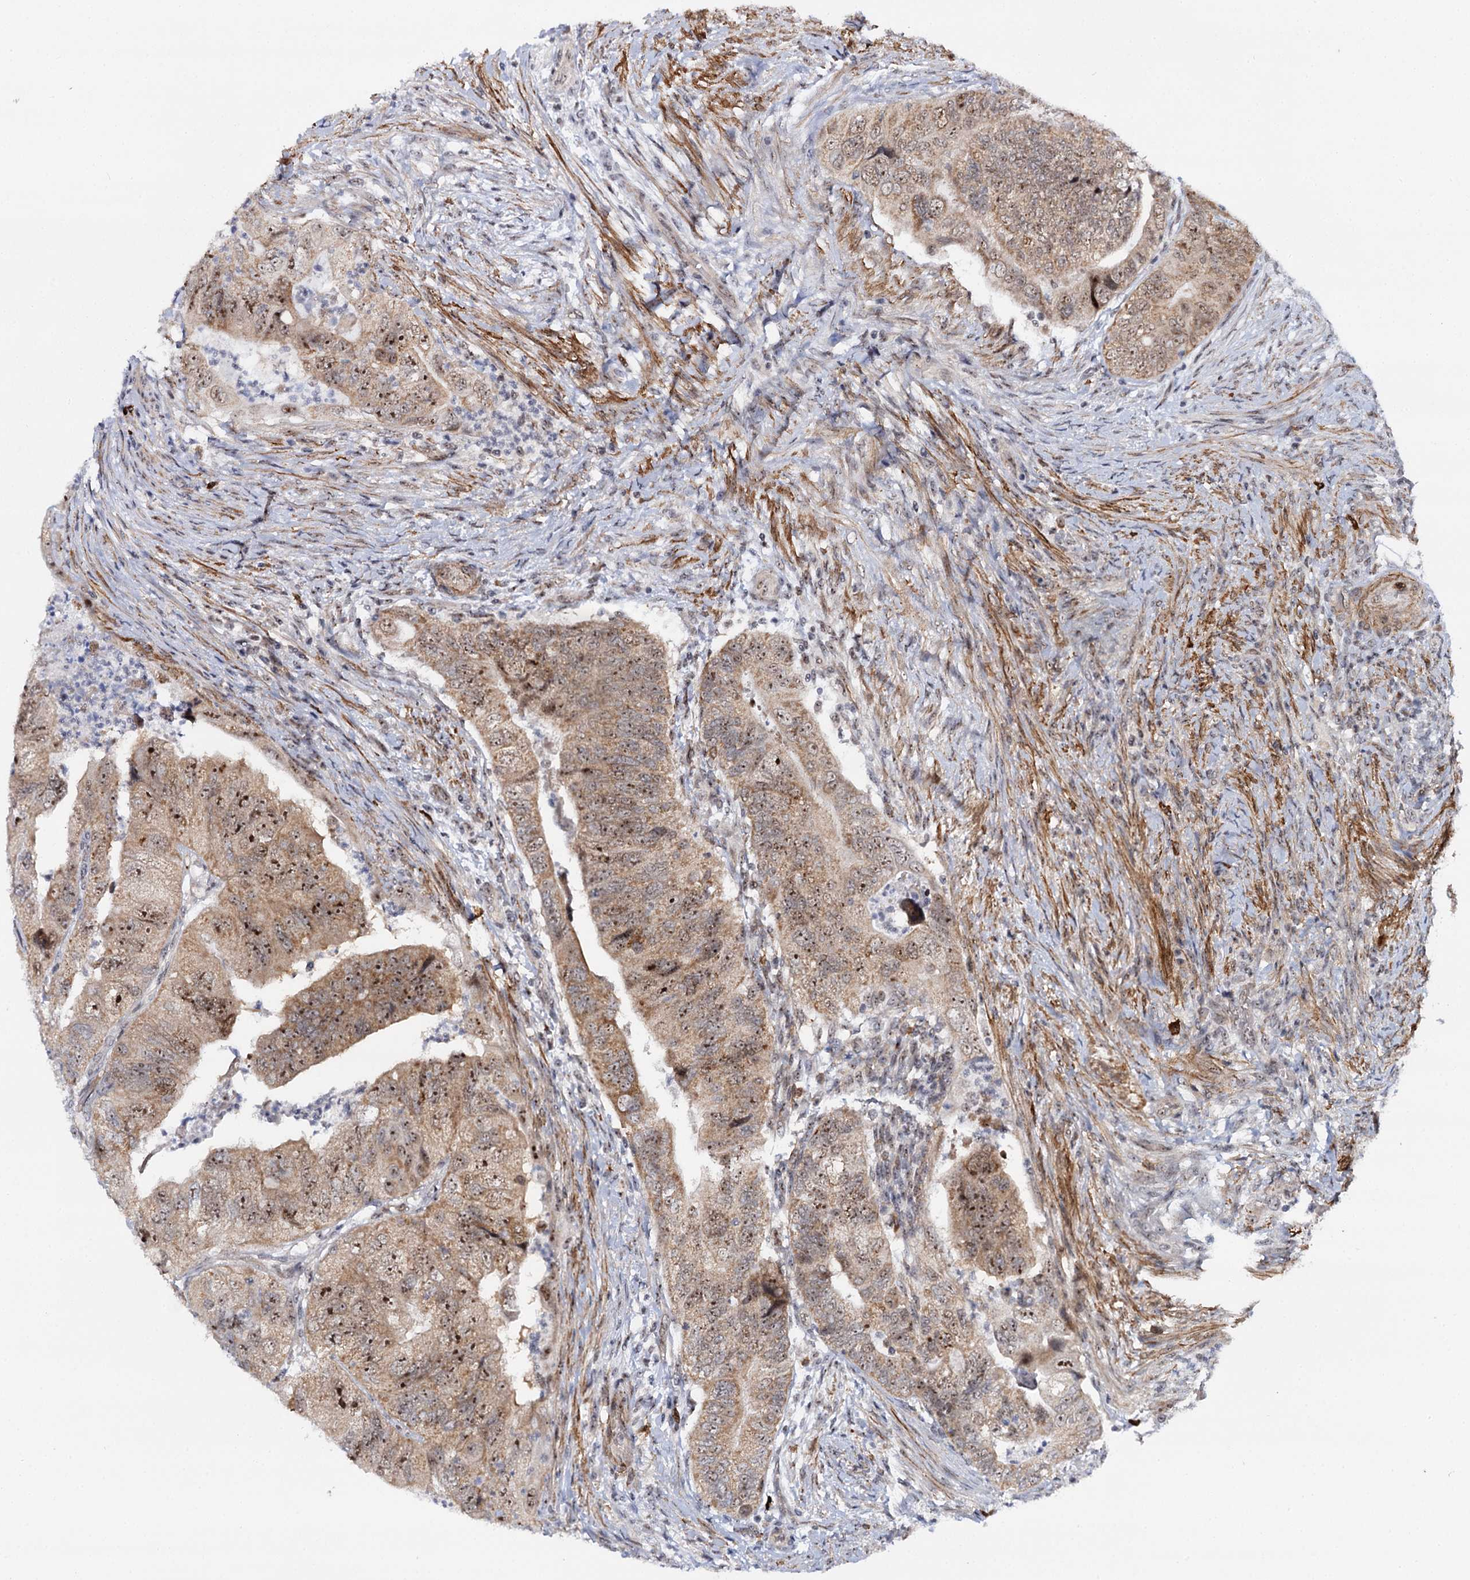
{"staining": {"intensity": "moderate", "quantity": ">75%", "location": "cytoplasmic/membranous,nuclear"}, "tissue": "colorectal cancer", "cell_type": "Tumor cells", "image_type": "cancer", "snomed": [{"axis": "morphology", "description": "Adenocarcinoma, NOS"}, {"axis": "topography", "description": "Rectum"}], "caption": "Moderate cytoplasmic/membranous and nuclear expression is seen in approximately >75% of tumor cells in colorectal cancer (adenocarcinoma). (DAB (3,3'-diaminobenzidine) = brown stain, brightfield microscopy at high magnification).", "gene": "BUD13", "patient": {"sex": "male", "age": 63}}